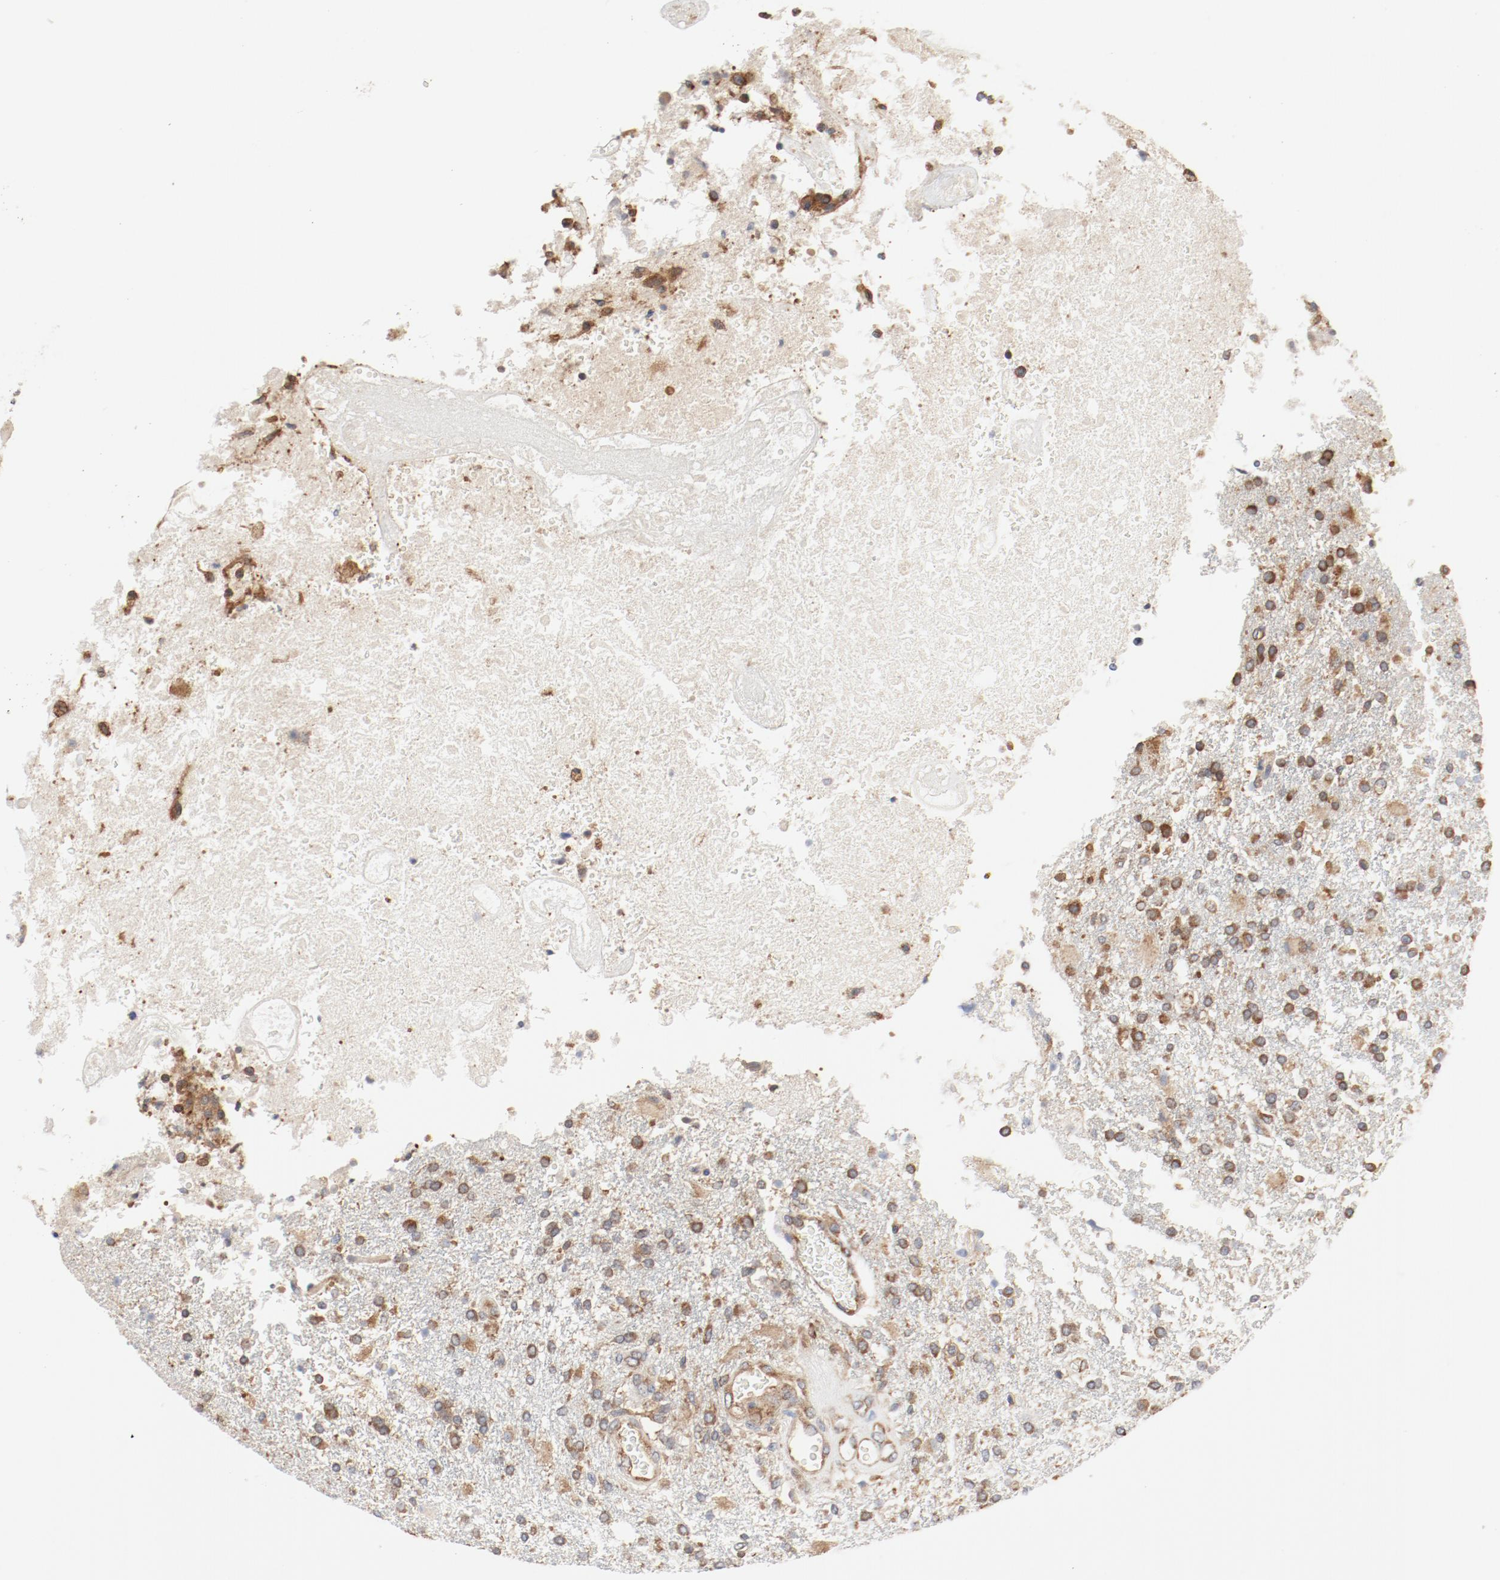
{"staining": {"intensity": "moderate", "quantity": ">75%", "location": "cytoplasmic/membranous"}, "tissue": "glioma", "cell_type": "Tumor cells", "image_type": "cancer", "snomed": [{"axis": "morphology", "description": "Glioma, malignant, High grade"}, {"axis": "topography", "description": "Cerebral cortex"}], "caption": "Tumor cells reveal medium levels of moderate cytoplasmic/membranous positivity in approximately >75% of cells in human glioma. (brown staining indicates protein expression, while blue staining denotes nuclei).", "gene": "RPS6", "patient": {"sex": "male", "age": 79}}